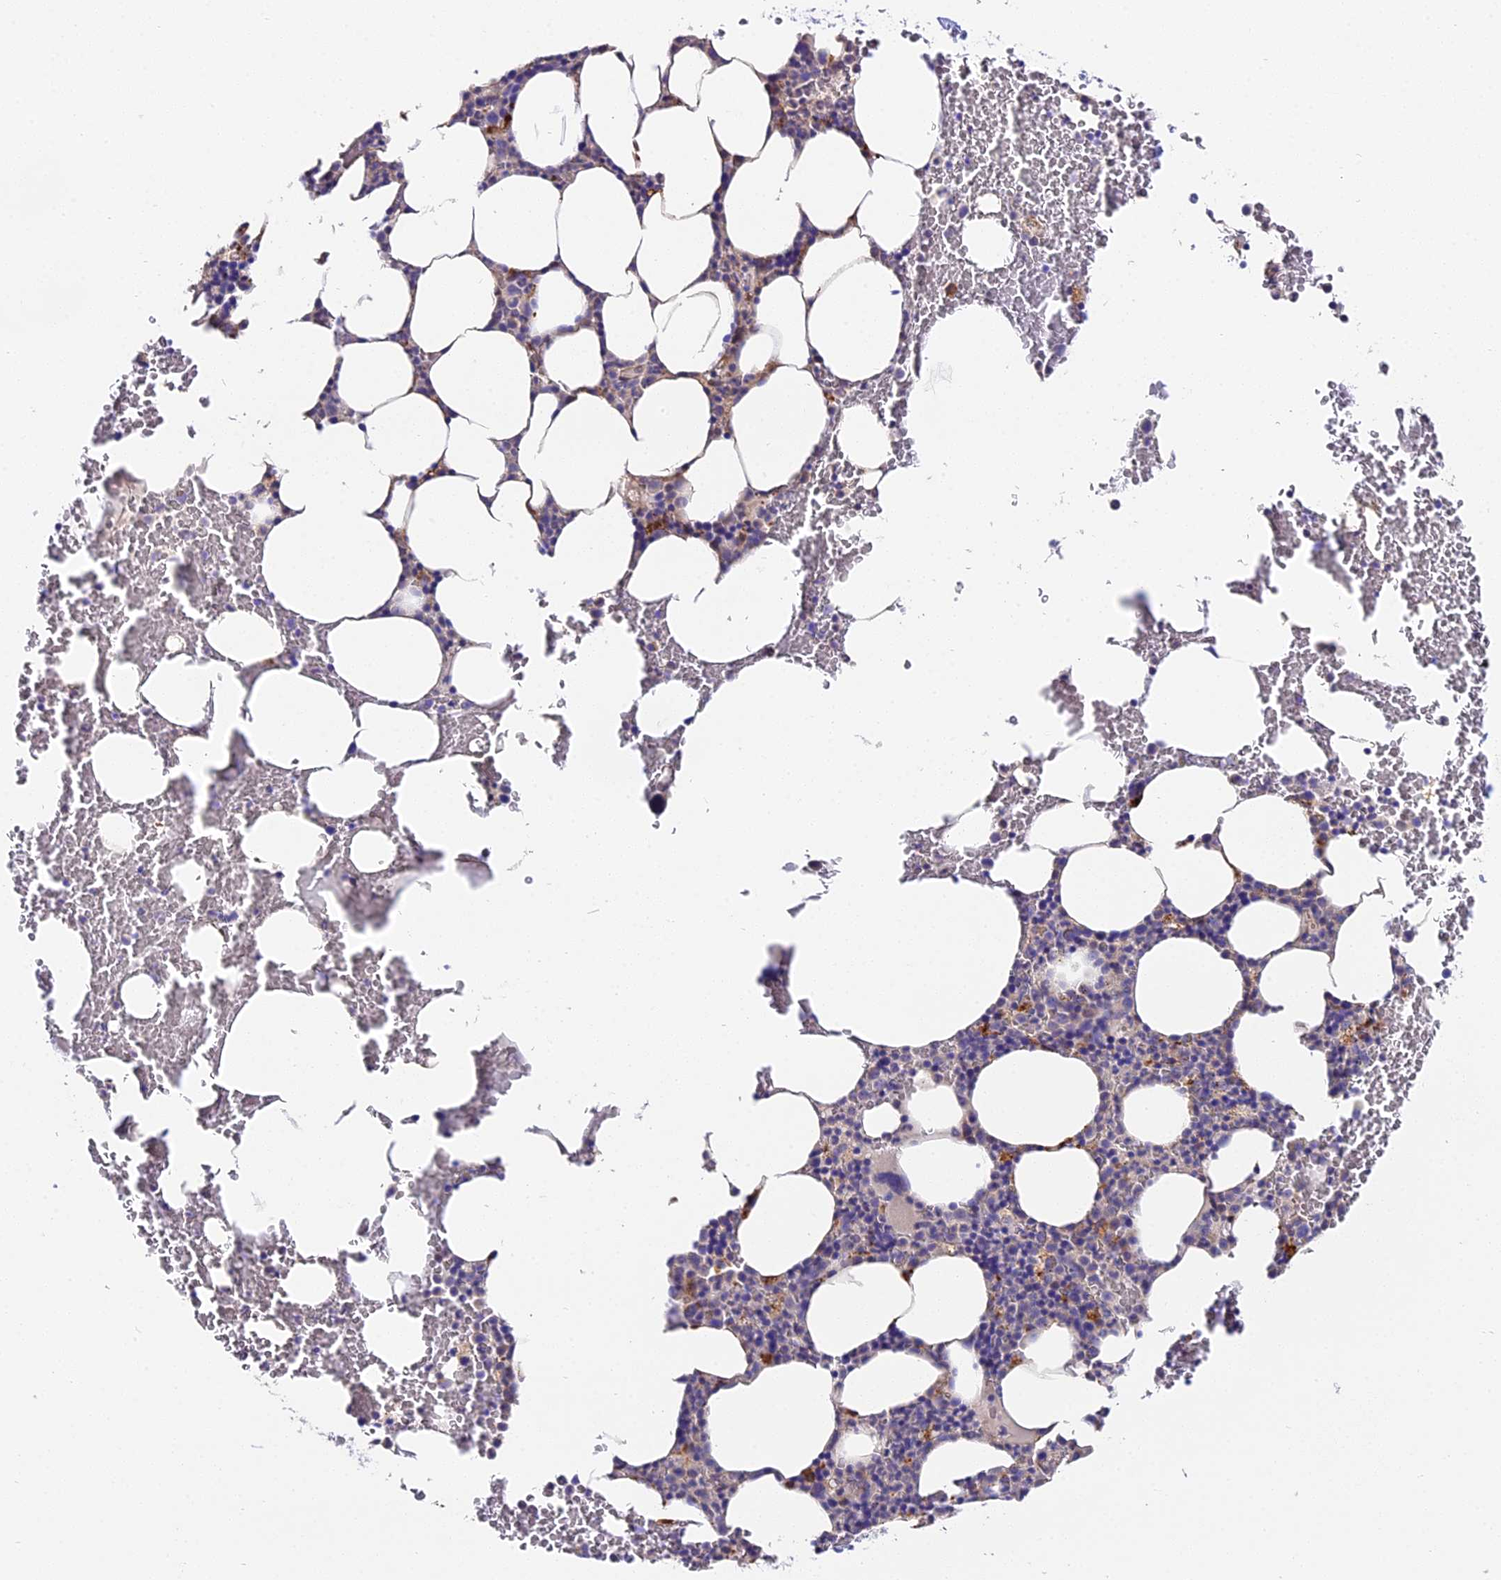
{"staining": {"intensity": "moderate", "quantity": "<25%", "location": "cytoplasmic/membranous"}, "tissue": "bone marrow", "cell_type": "Hematopoietic cells", "image_type": "normal", "snomed": [{"axis": "morphology", "description": "Normal tissue, NOS"}, {"axis": "morphology", "description": "Inflammation, NOS"}, {"axis": "topography", "description": "Bone marrow"}], "caption": "Immunohistochemistry of unremarkable human bone marrow reveals low levels of moderate cytoplasmic/membranous positivity in about <25% of hematopoietic cells.", "gene": "LYPD6", "patient": {"sex": "female", "age": 78}}